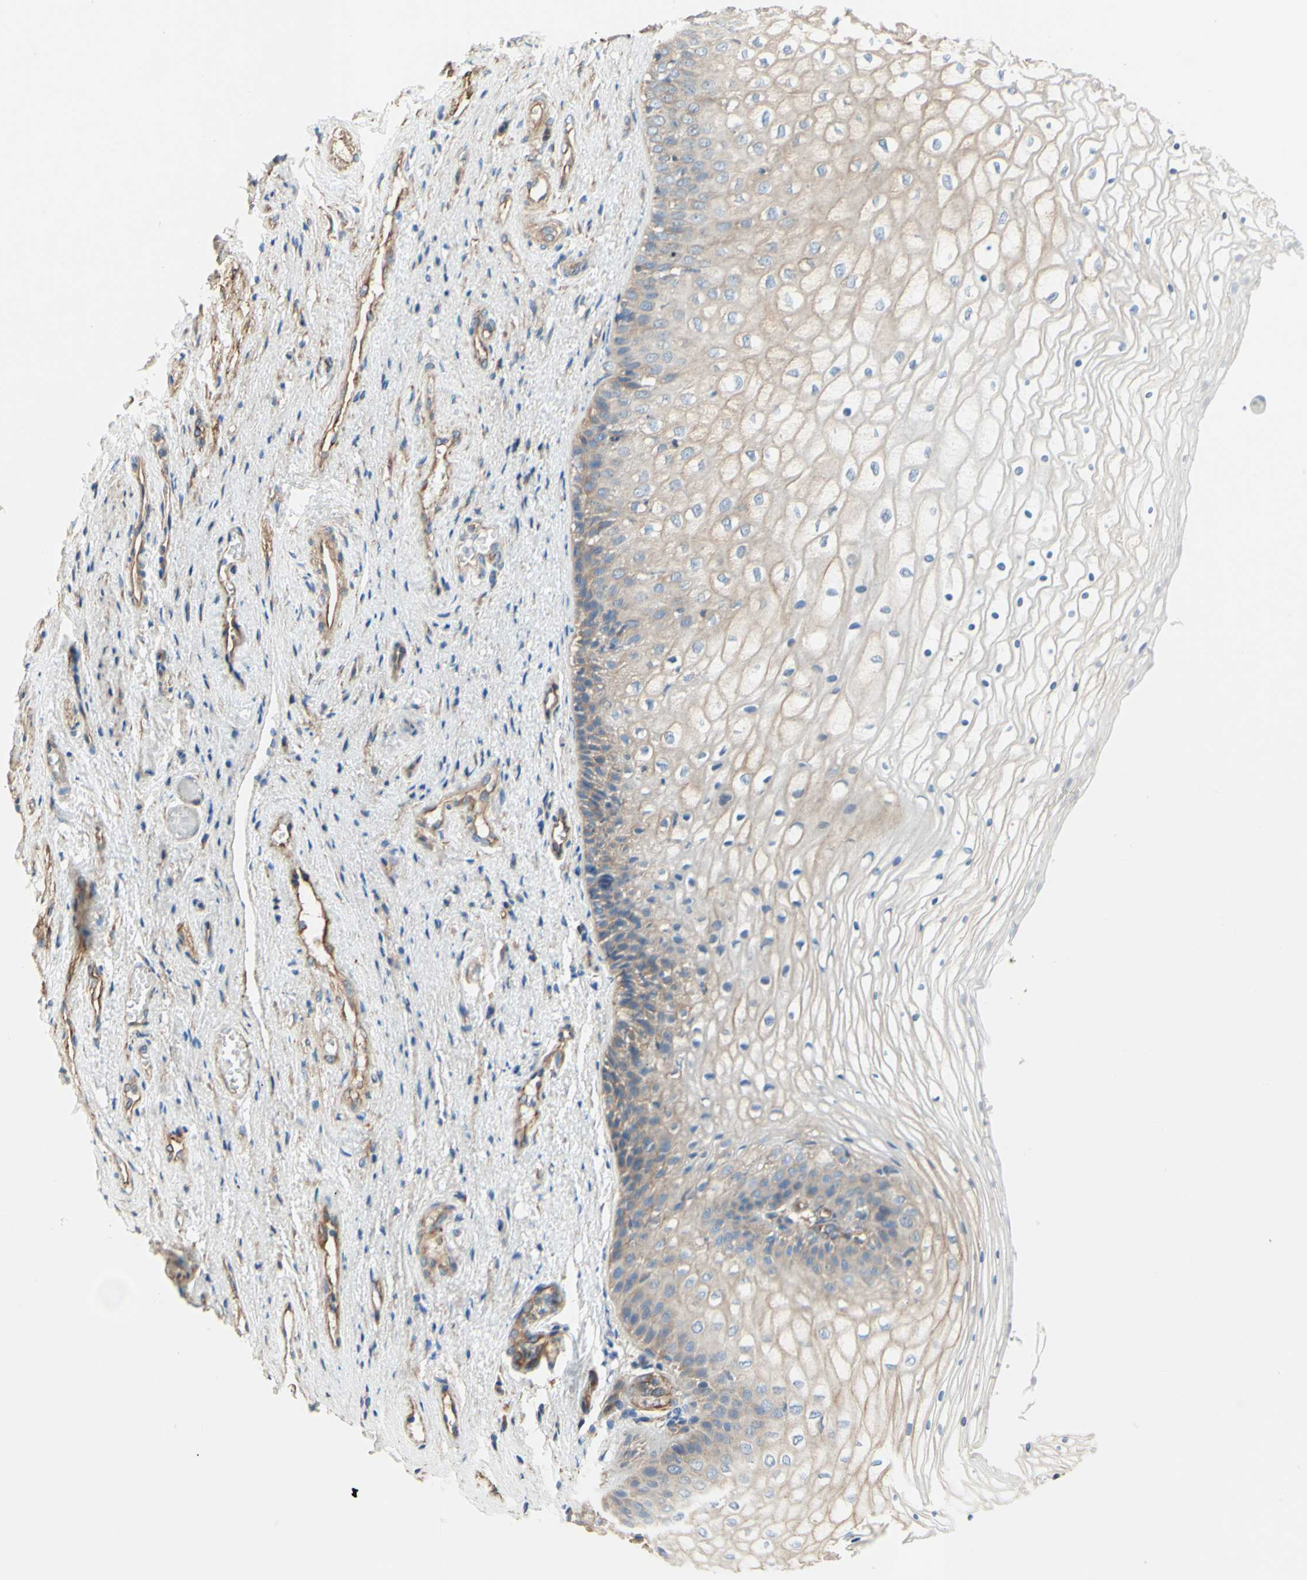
{"staining": {"intensity": "weak", "quantity": ">75%", "location": "cytoplasmic/membranous"}, "tissue": "vagina", "cell_type": "Squamous epithelial cells", "image_type": "normal", "snomed": [{"axis": "morphology", "description": "Normal tissue, NOS"}, {"axis": "topography", "description": "Vagina"}], "caption": "Approximately >75% of squamous epithelial cells in benign vagina reveal weak cytoplasmic/membranous protein staining as visualized by brown immunohistochemical staining.", "gene": "ENDOD1", "patient": {"sex": "female", "age": 34}}